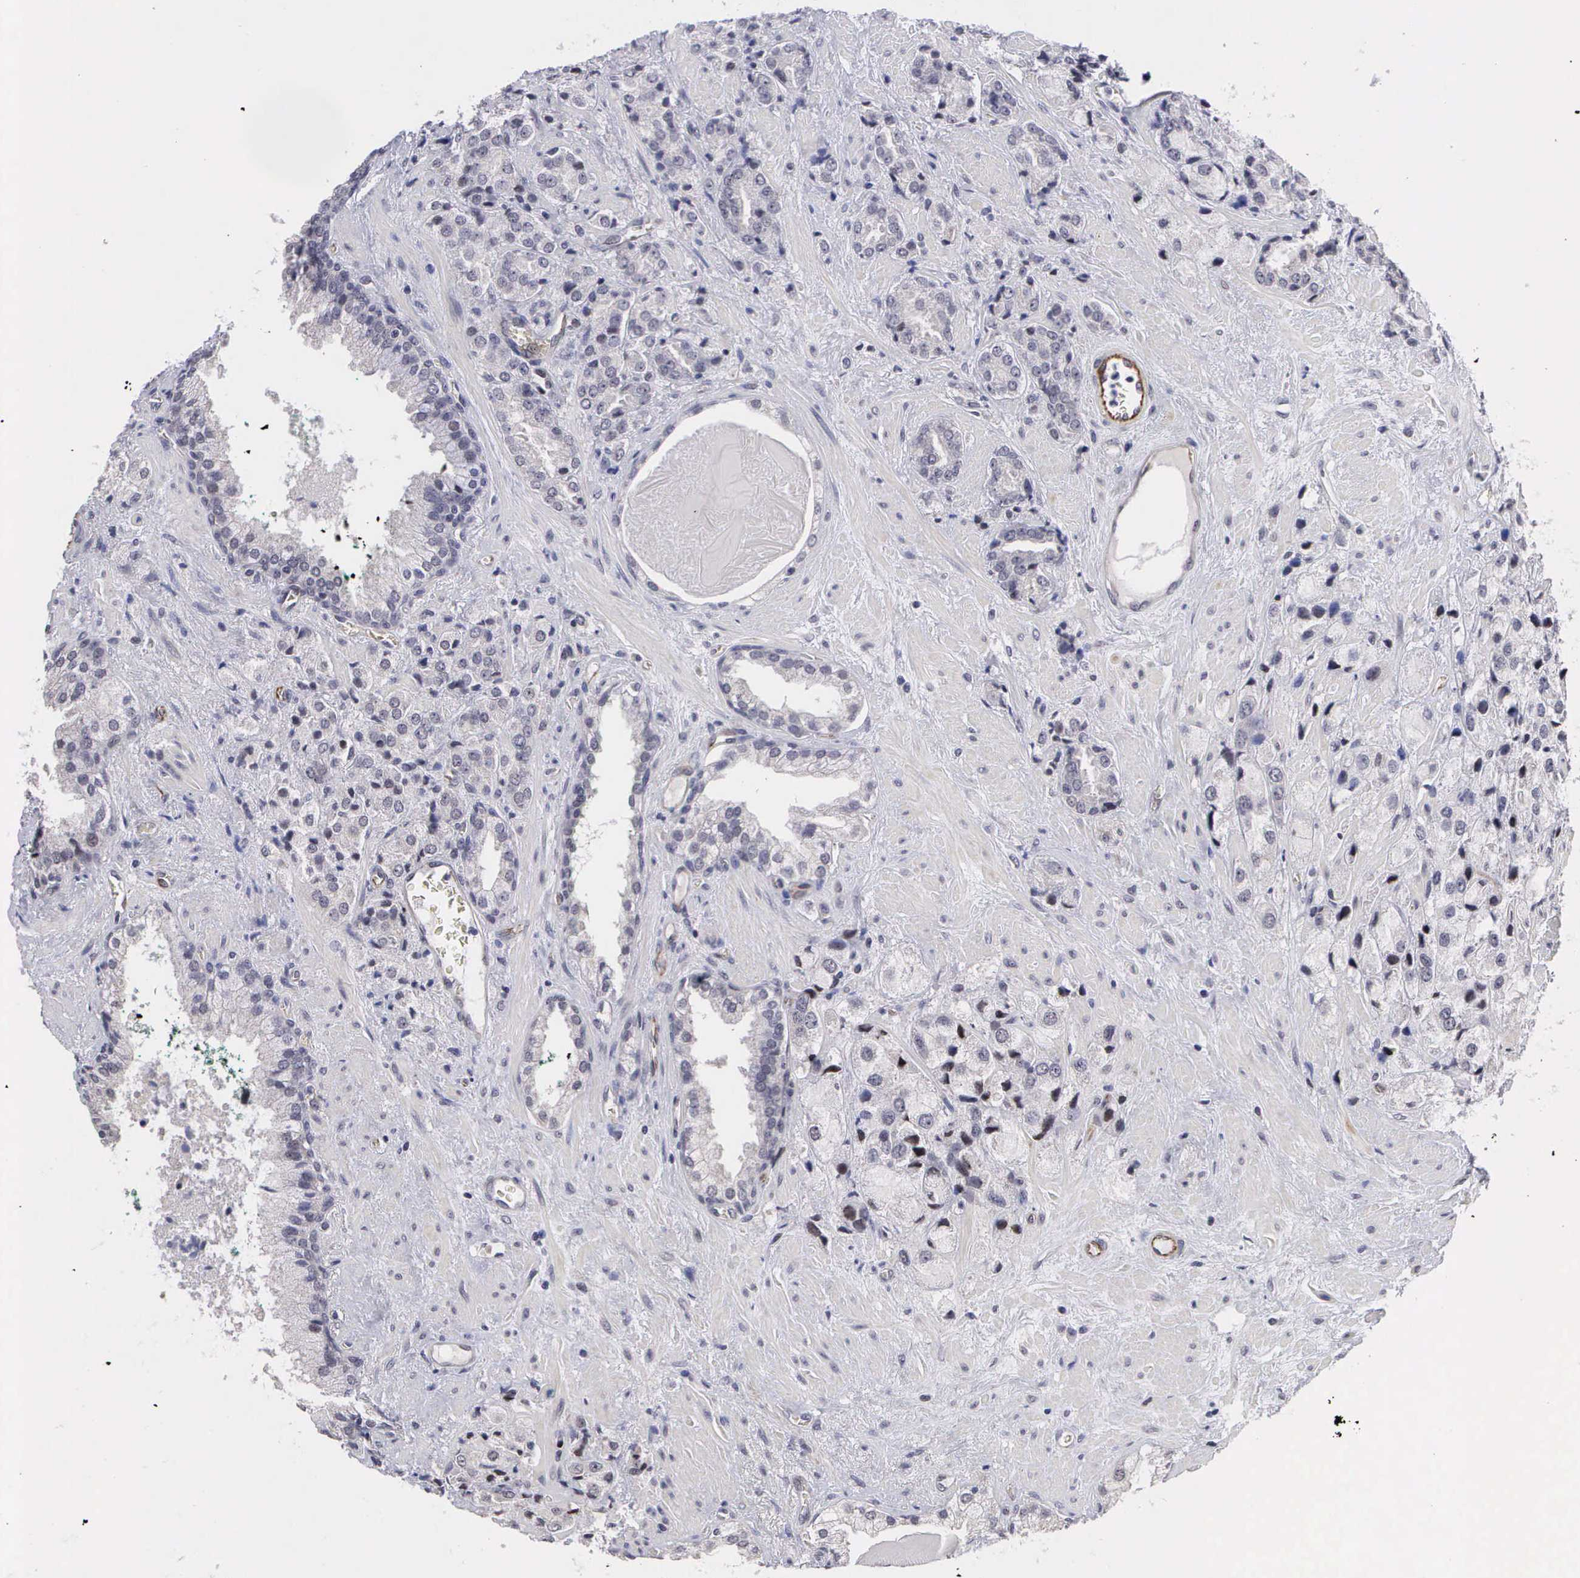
{"staining": {"intensity": "negative", "quantity": "none", "location": "none"}, "tissue": "prostate cancer", "cell_type": "Tumor cells", "image_type": "cancer", "snomed": [{"axis": "morphology", "description": "Adenocarcinoma, Medium grade"}, {"axis": "topography", "description": "Prostate"}], "caption": "IHC of prostate cancer (adenocarcinoma (medium-grade)) displays no positivity in tumor cells.", "gene": "MORC2", "patient": {"sex": "male", "age": 70}}